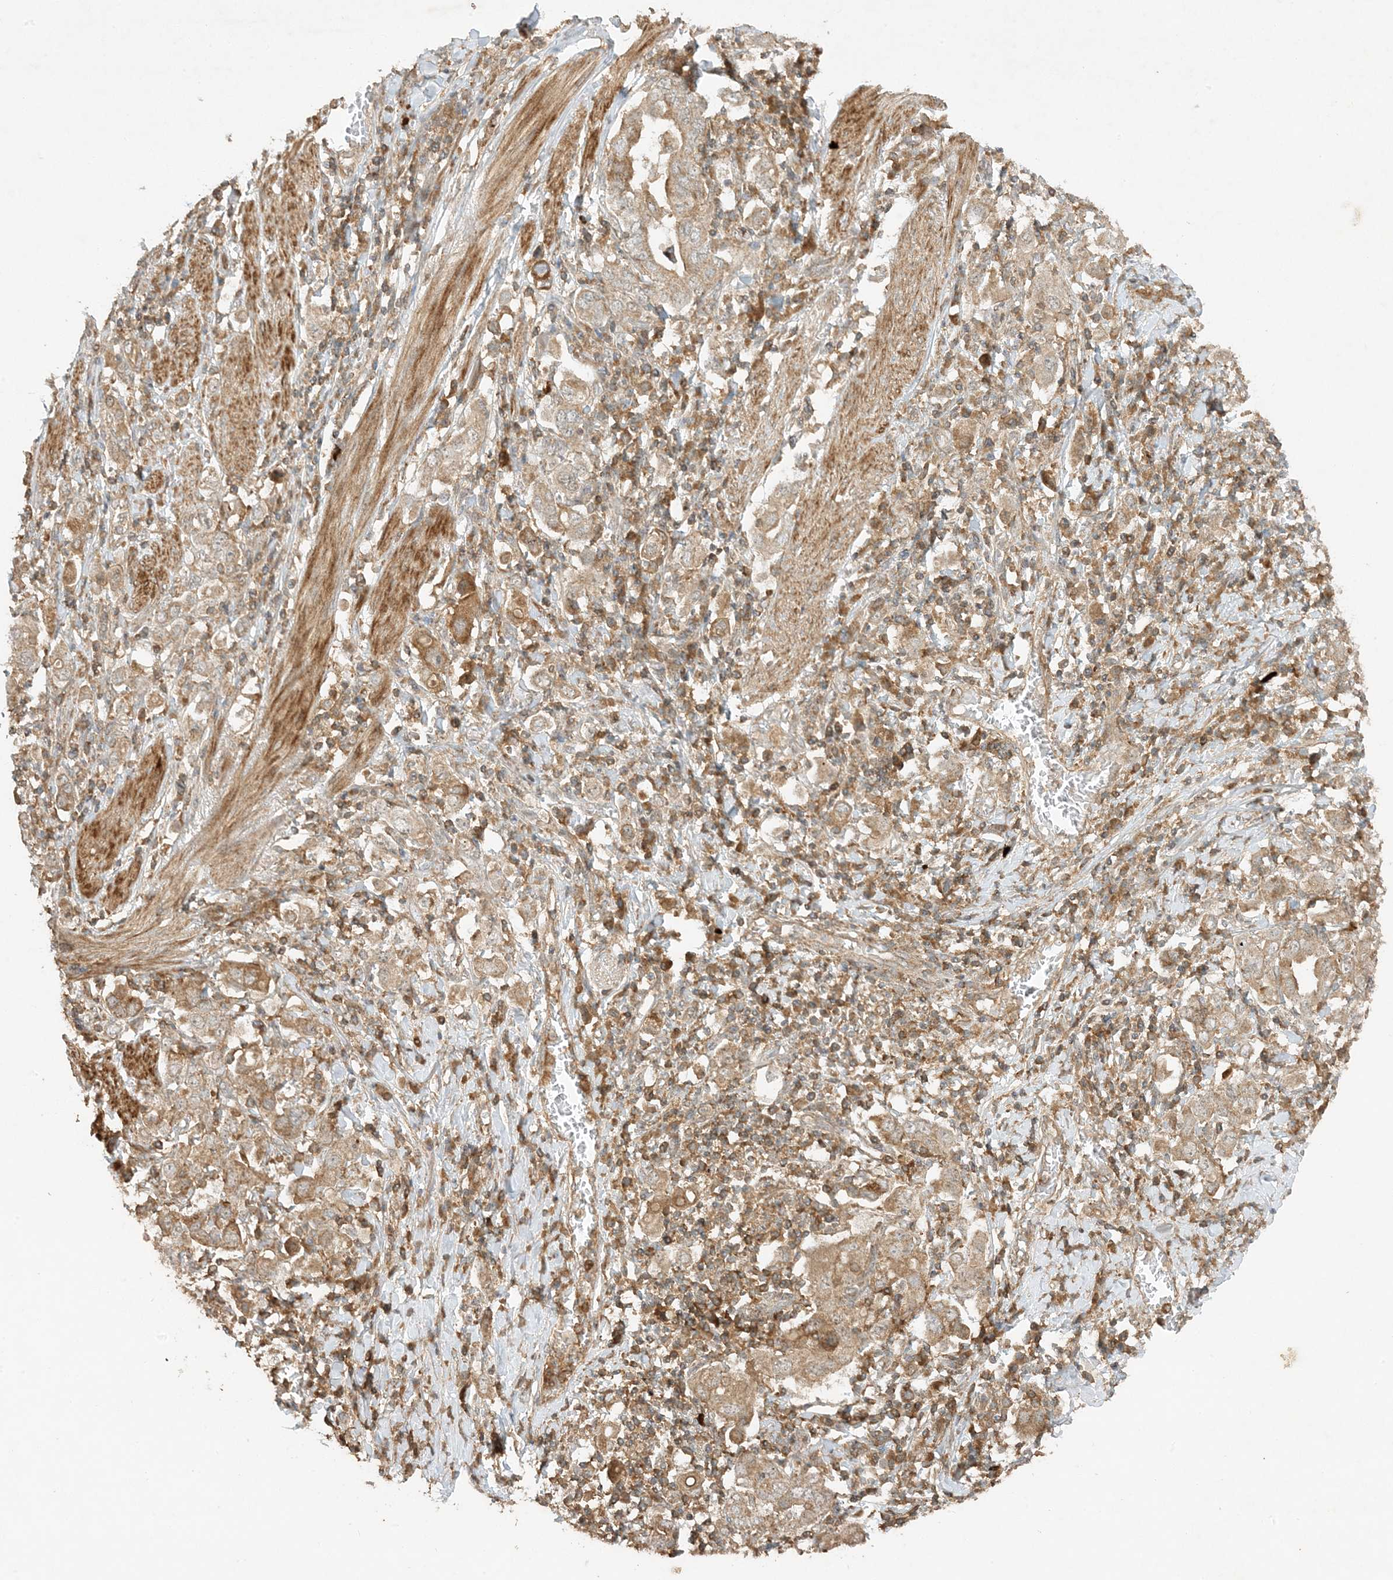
{"staining": {"intensity": "weak", "quantity": "25%-75%", "location": "cytoplasmic/membranous"}, "tissue": "stomach cancer", "cell_type": "Tumor cells", "image_type": "cancer", "snomed": [{"axis": "morphology", "description": "Adenocarcinoma, NOS"}, {"axis": "topography", "description": "Stomach, upper"}], "caption": "Brown immunohistochemical staining in human stomach adenocarcinoma displays weak cytoplasmic/membranous expression in about 25%-75% of tumor cells.", "gene": "XRN1", "patient": {"sex": "male", "age": 62}}